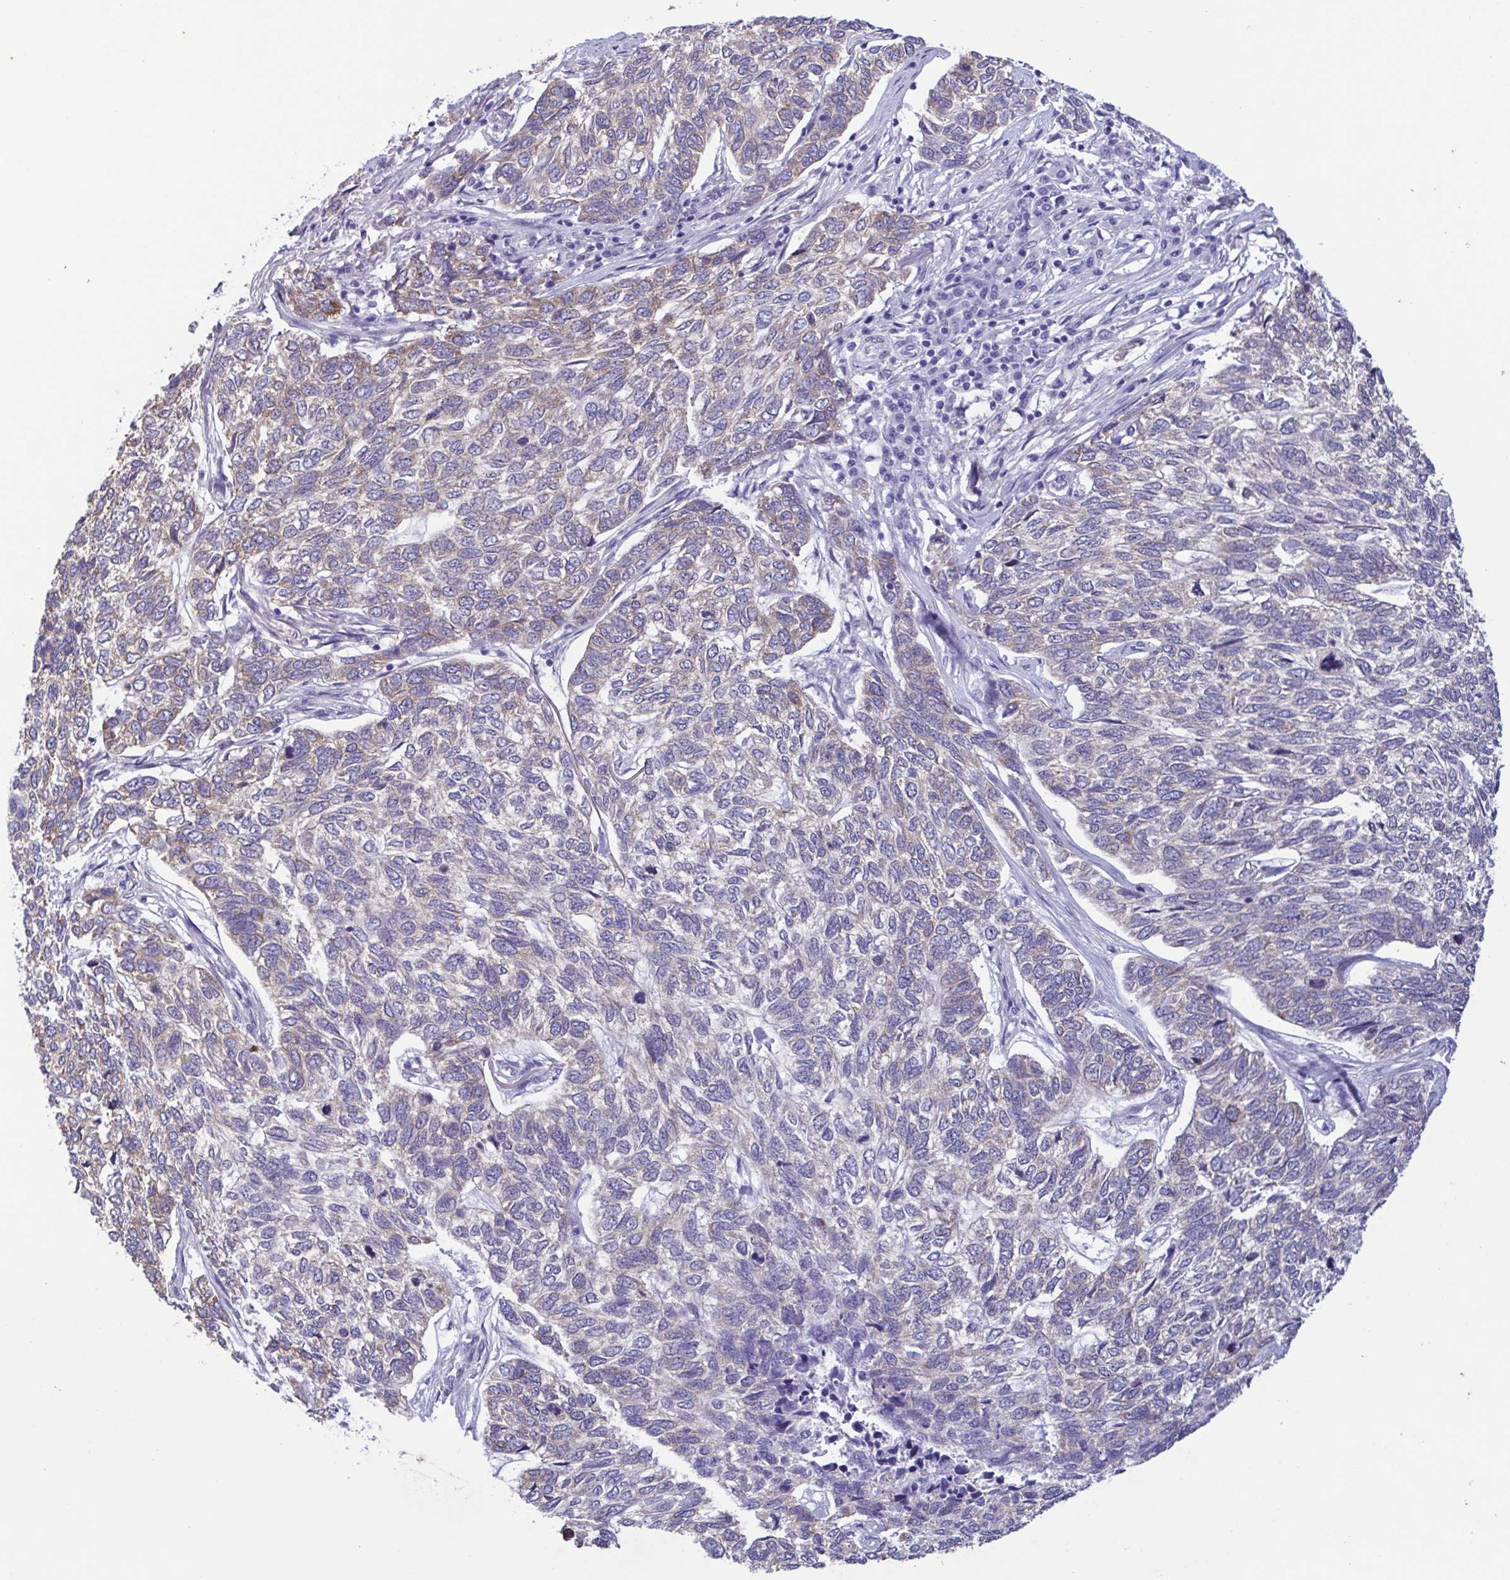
{"staining": {"intensity": "weak", "quantity": "<25%", "location": "cytoplasmic/membranous"}, "tissue": "skin cancer", "cell_type": "Tumor cells", "image_type": "cancer", "snomed": [{"axis": "morphology", "description": "Basal cell carcinoma"}, {"axis": "topography", "description": "Skin"}], "caption": "Tumor cells show no significant expression in basal cell carcinoma (skin).", "gene": "TNNI3", "patient": {"sex": "female", "age": 65}}